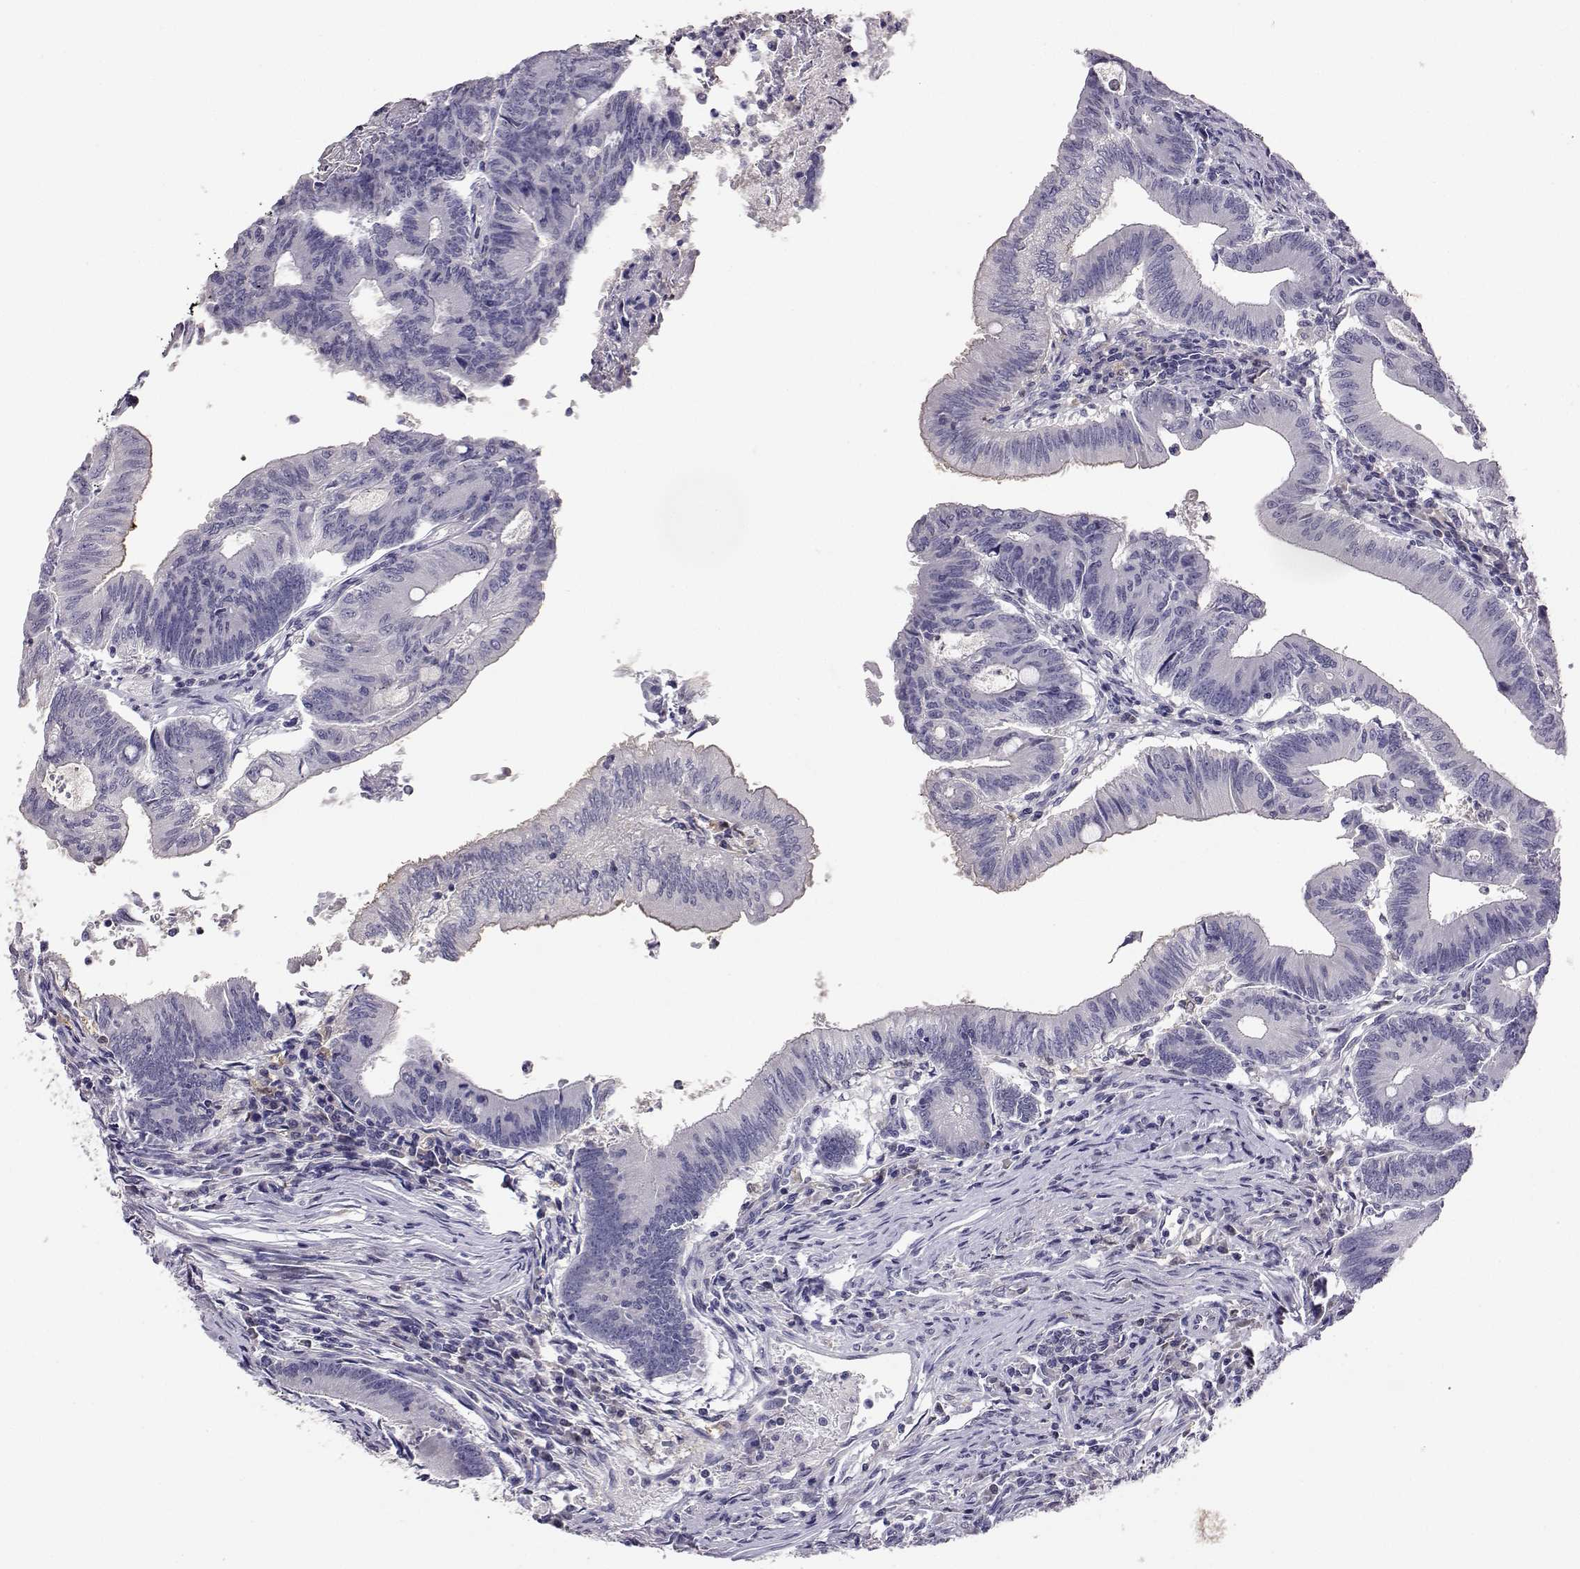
{"staining": {"intensity": "negative", "quantity": "none", "location": "none"}, "tissue": "colorectal cancer", "cell_type": "Tumor cells", "image_type": "cancer", "snomed": [{"axis": "morphology", "description": "Adenocarcinoma, NOS"}, {"axis": "topography", "description": "Colon"}], "caption": "This photomicrograph is of colorectal cancer (adenocarcinoma) stained with immunohistochemistry to label a protein in brown with the nuclei are counter-stained blue. There is no staining in tumor cells.", "gene": "AKR1B1", "patient": {"sex": "female", "age": 70}}